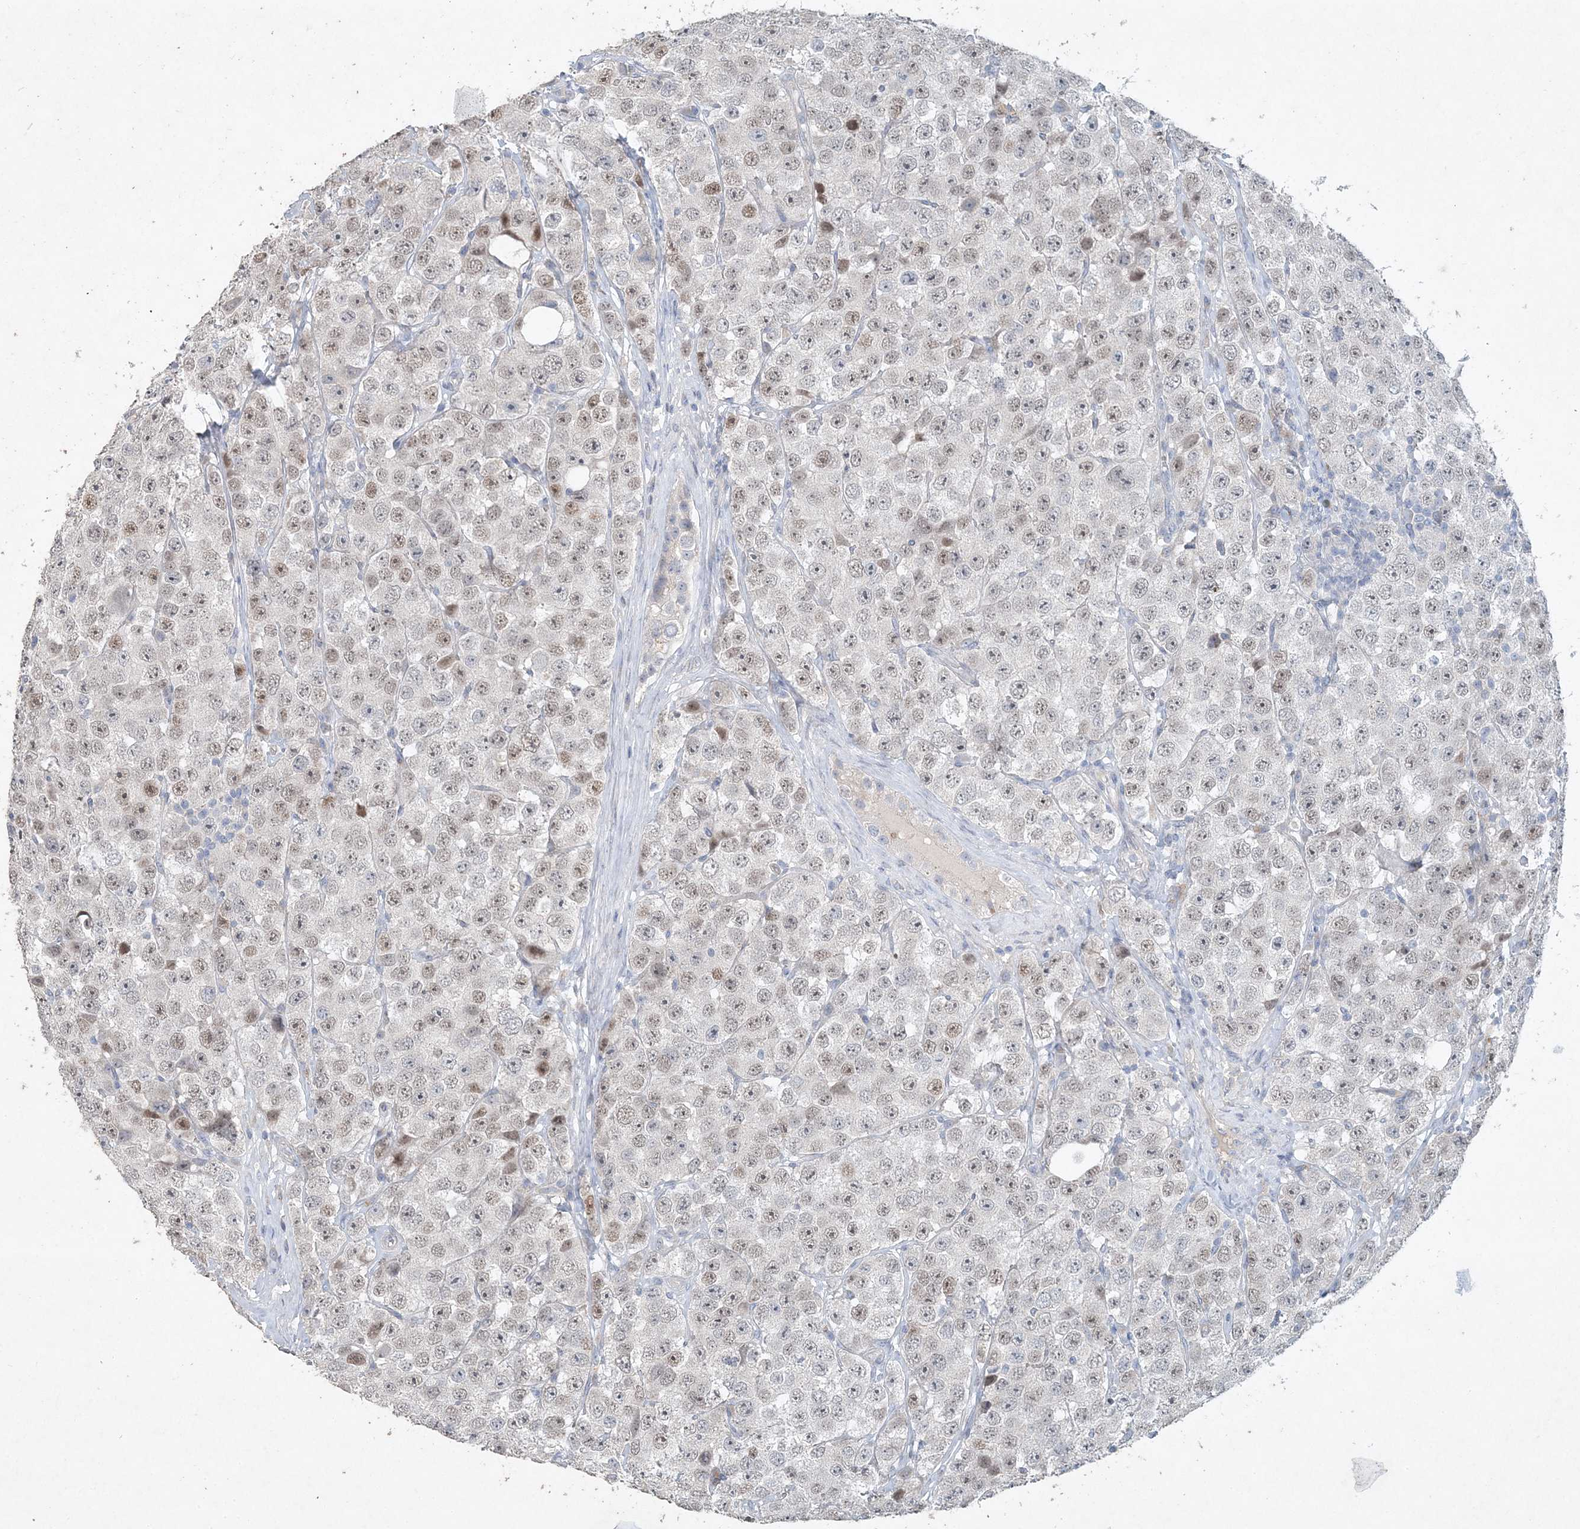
{"staining": {"intensity": "moderate", "quantity": "25%-75%", "location": "nuclear"}, "tissue": "testis cancer", "cell_type": "Tumor cells", "image_type": "cancer", "snomed": [{"axis": "morphology", "description": "Seminoma, NOS"}, {"axis": "topography", "description": "Testis"}], "caption": "Immunohistochemical staining of testis seminoma demonstrates medium levels of moderate nuclear protein positivity in about 25%-75% of tumor cells. (Brightfield microscopy of DAB IHC at high magnification).", "gene": "DNAH5", "patient": {"sex": "male", "age": 28}}